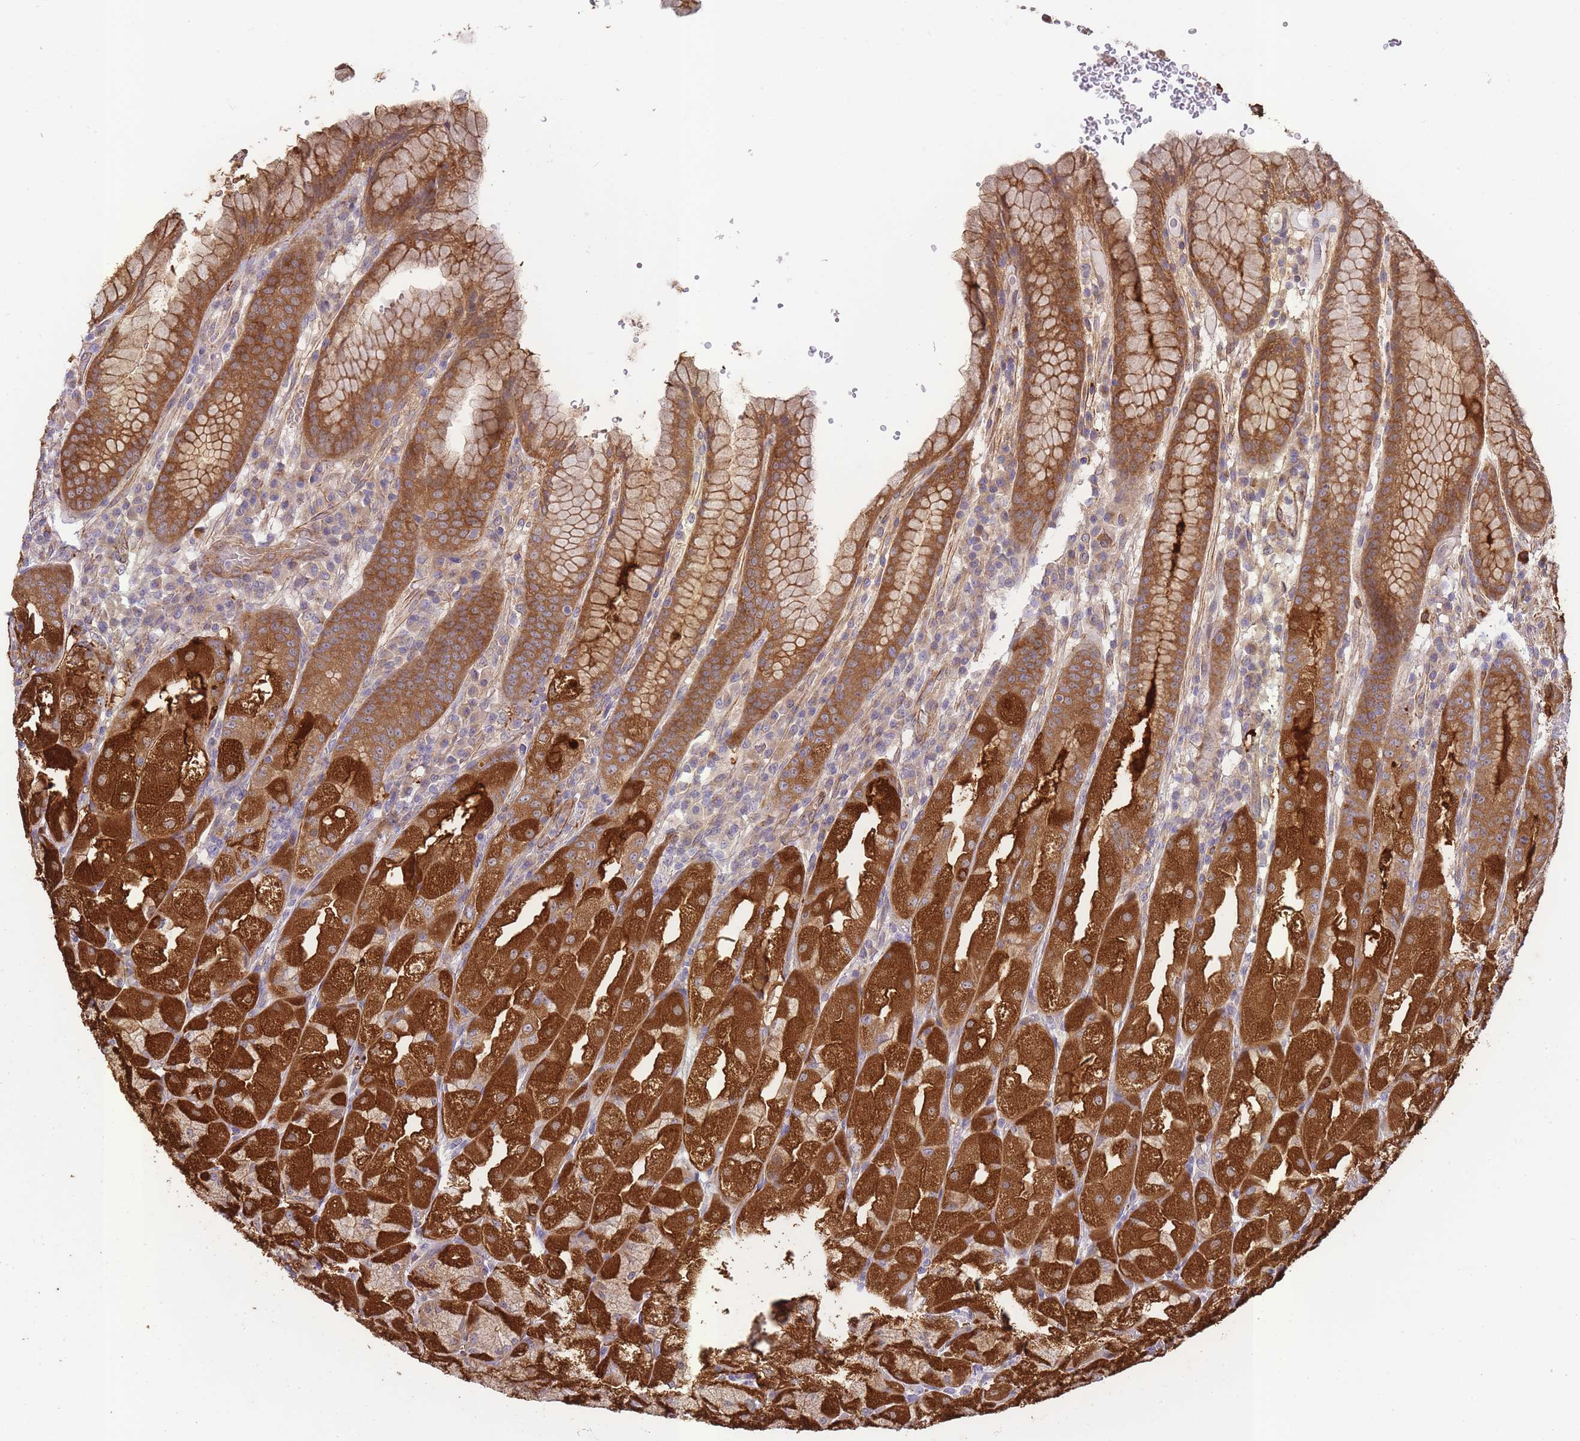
{"staining": {"intensity": "strong", "quantity": ">75%", "location": "cytoplasmic/membranous"}, "tissue": "stomach", "cell_type": "Glandular cells", "image_type": "normal", "snomed": [{"axis": "morphology", "description": "Normal tissue, NOS"}, {"axis": "topography", "description": "Stomach, upper"}], "caption": "Protein analysis of unremarkable stomach reveals strong cytoplasmic/membranous staining in about >75% of glandular cells. The staining was performed using DAB to visualize the protein expression in brown, while the nuclei were stained in blue with hematoxylin (Magnification: 20x).", "gene": "ECPAS", "patient": {"sex": "male", "age": 52}}